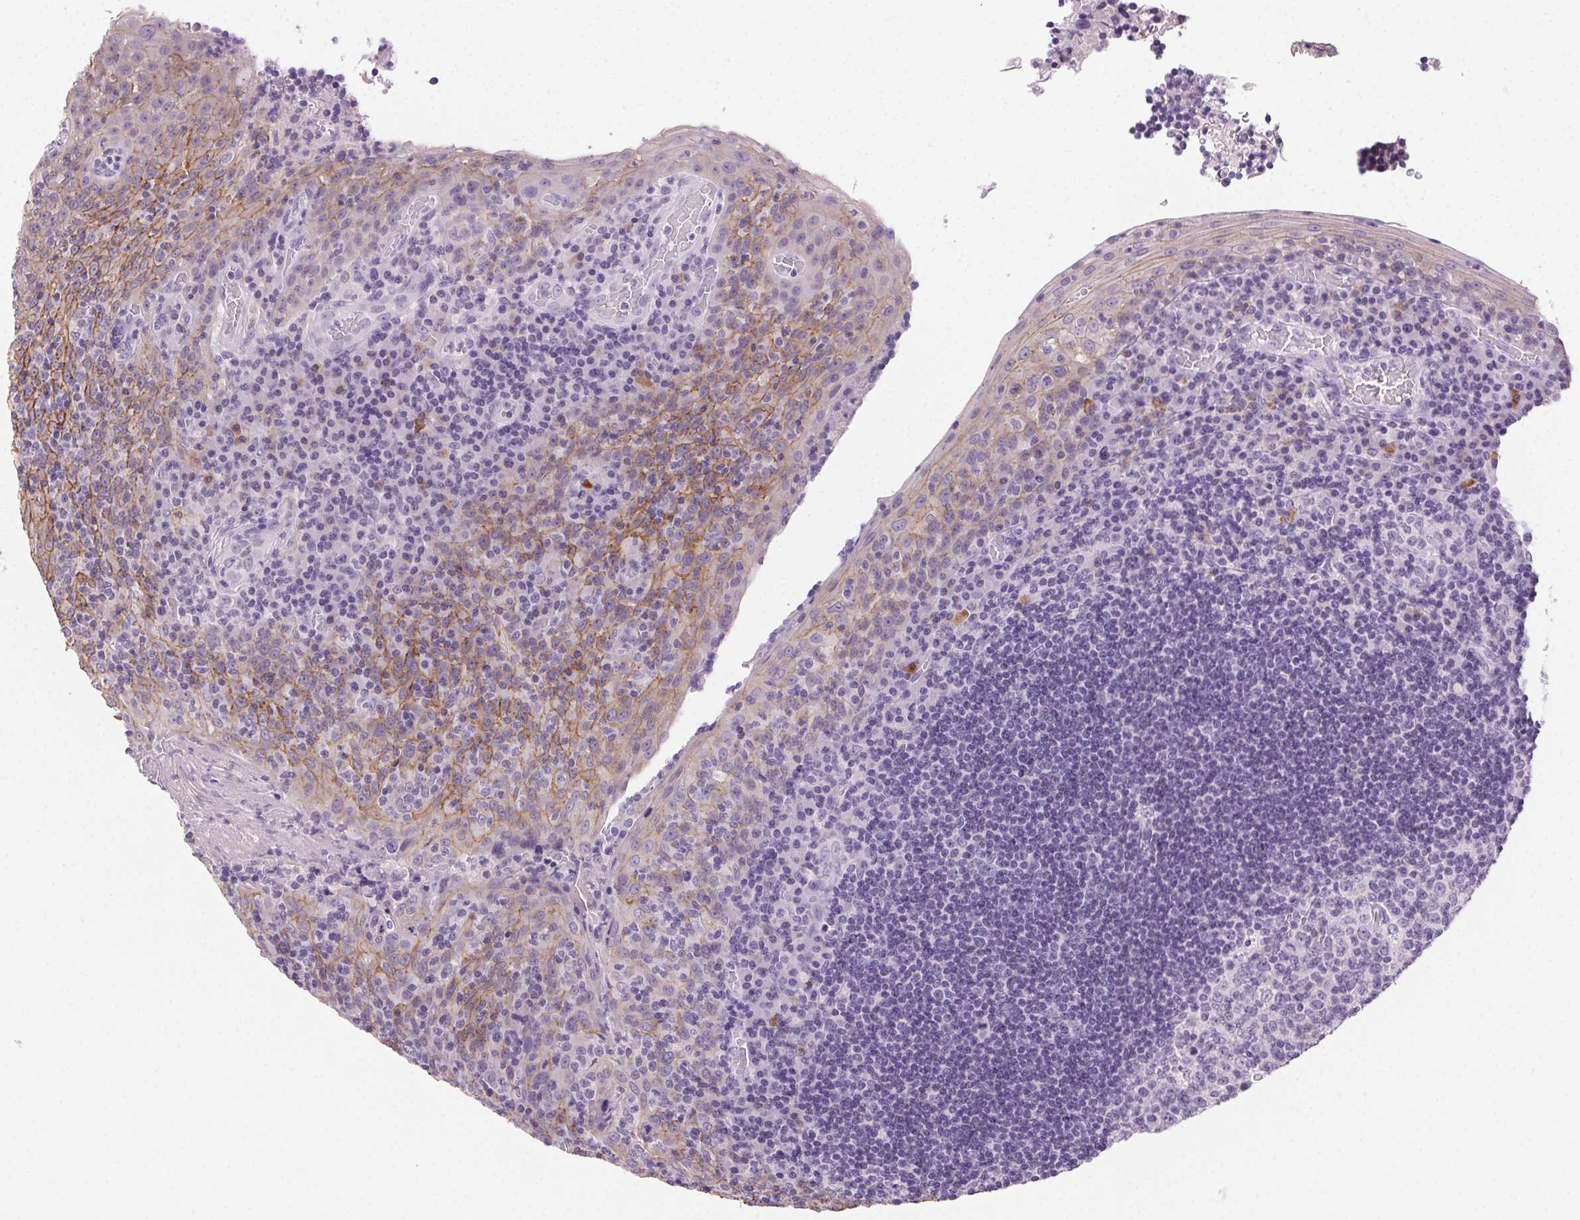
{"staining": {"intensity": "negative", "quantity": "none", "location": "none"}, "tissue": "tonsil", "cell_type": "Germinal center cells", "image_type": "normal", "snomed": [{"axis": "morphology", "description": "Normal tissue, NOS"}, {"axis": "topography", "description": "Tonsil"}], "caption": "Human tonsil stained for a protein using immunohistochemistry reveals no positivity in germinal center cells.", "gene": "CLDN10", "patient": {"sex": "male", "age": 17}}